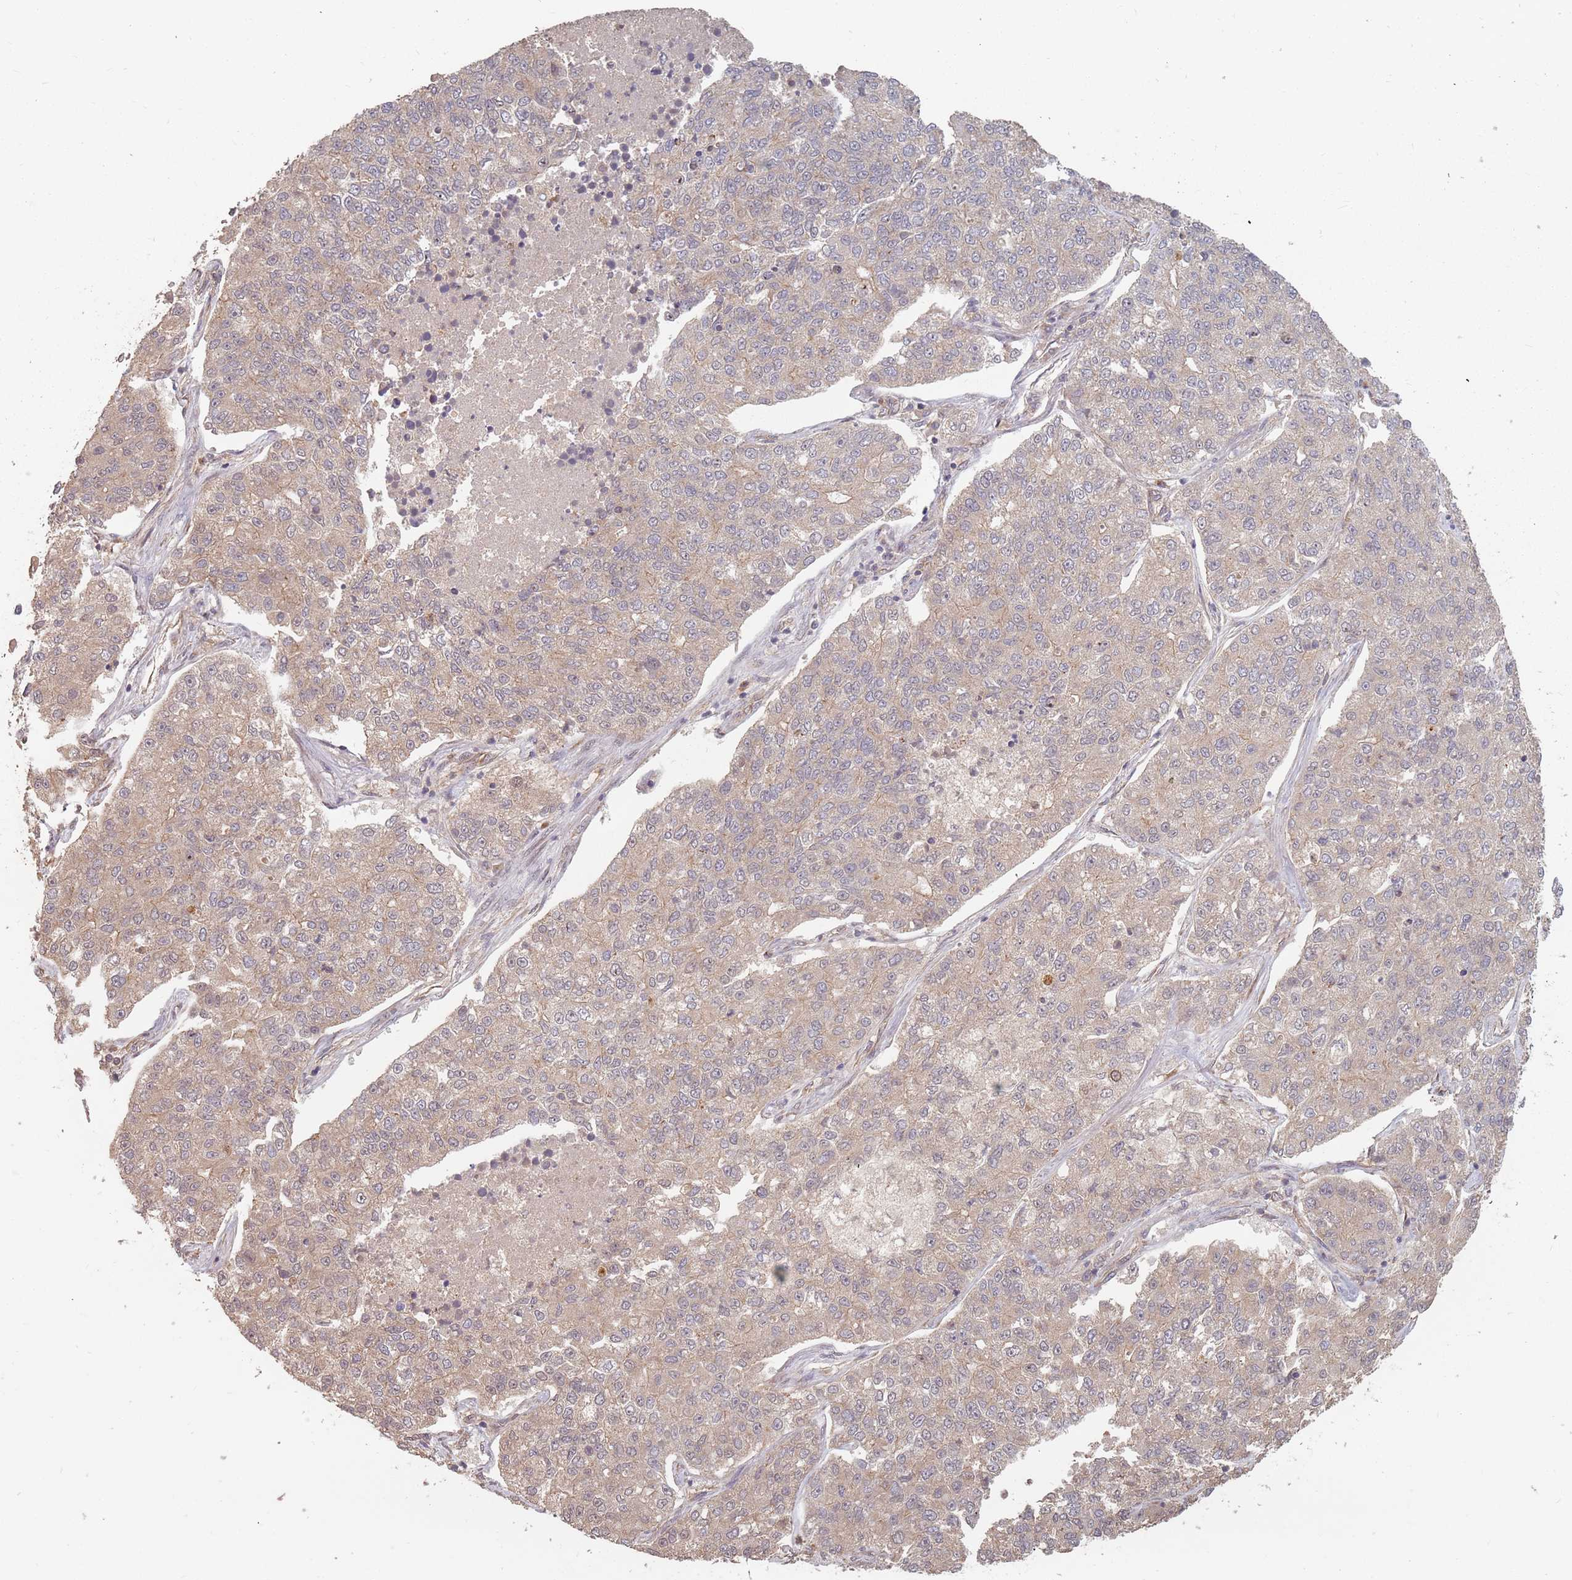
{"staining": {"intensity": "weak", "quantity": "25%-75%", "location": "cytoplasmic/membranous"}, "tissue": "lung cancer", "cell_type": "Tumor cells", "image_type": "cancer", "snomed": [{"axis": "morphology", "description": "Adenocarcinoma, NOS"}, {"axis": "topography", "description": "Lung"}], "caption": "Protein staining by immunohistochemistry (IHC) exhibits weak cytoplasmic/membranous expression in approximately 25%-75% of tumor cells in lung adenocarcinoma. (DAB = brown stain, brightfield microscopy at high magnification).", "gene": "C3orf14", "patient": {"sex": "male", "age": 49}}